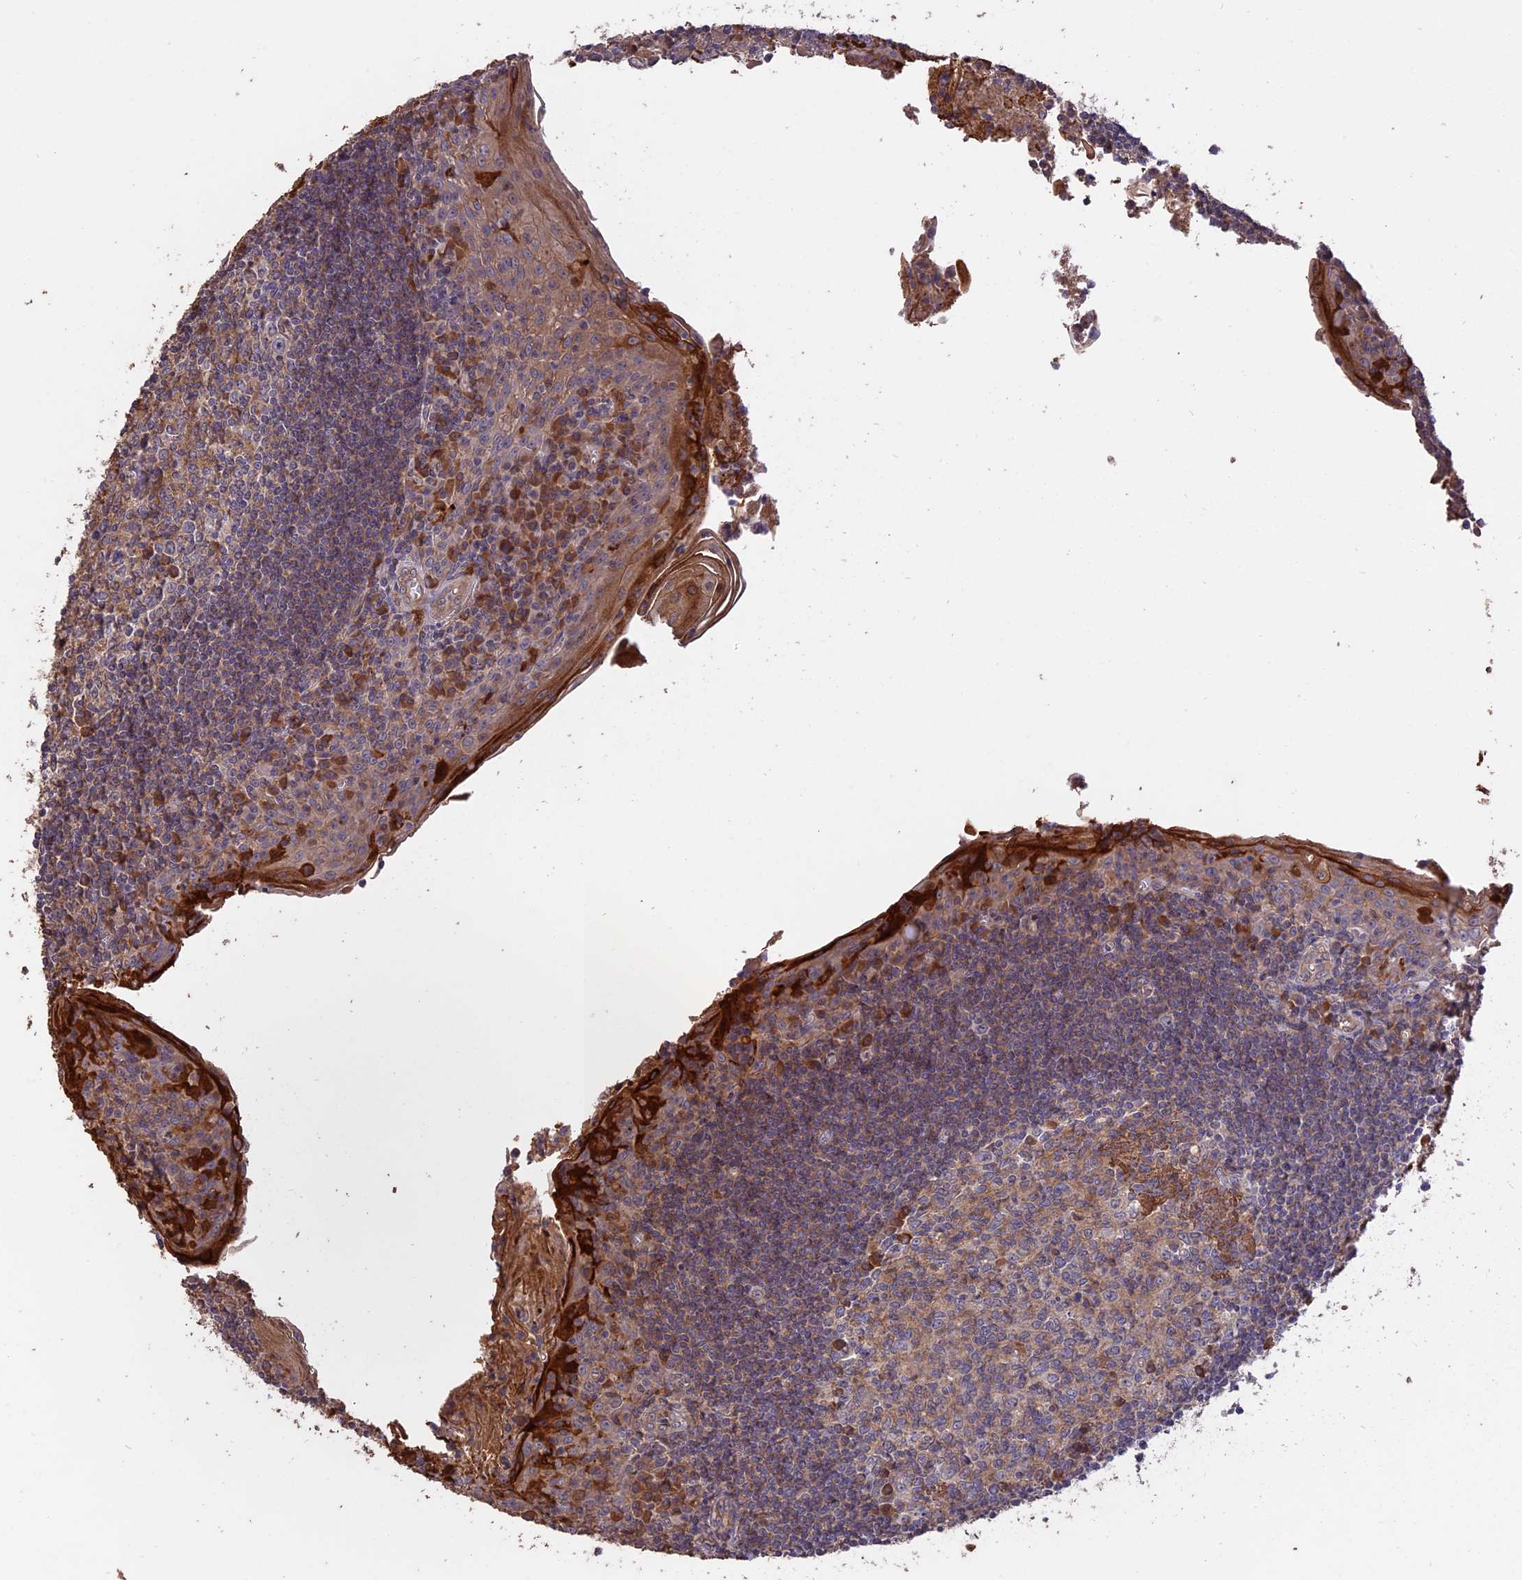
{"staining": {"intensity": "moderate", "quantity": "25%-75%", "location": "cytoplasmic/membranous"}, "tissue": "tonsil", "cell_type": "Germinal center cells", "image_type": "normal", "snomed": [{"axis": "morphology", "description": "Normal tissue, NOS"}, {"axis": "topography", "description": "Tonsil"}], "caption": "Immunohistochemical staining of normal human tonsil demonstrates moderate cytoplasmic/membranous protein expression in approximately 25%-75% of germinal center cells. The staining was performed using DAB to visualize the protein expression in brown, while the nuclei were stained in blue with hematoxylin (Magnification: 20x).", "gene": "RASAL1", "patient": {"sex": "male", "age": 27}}